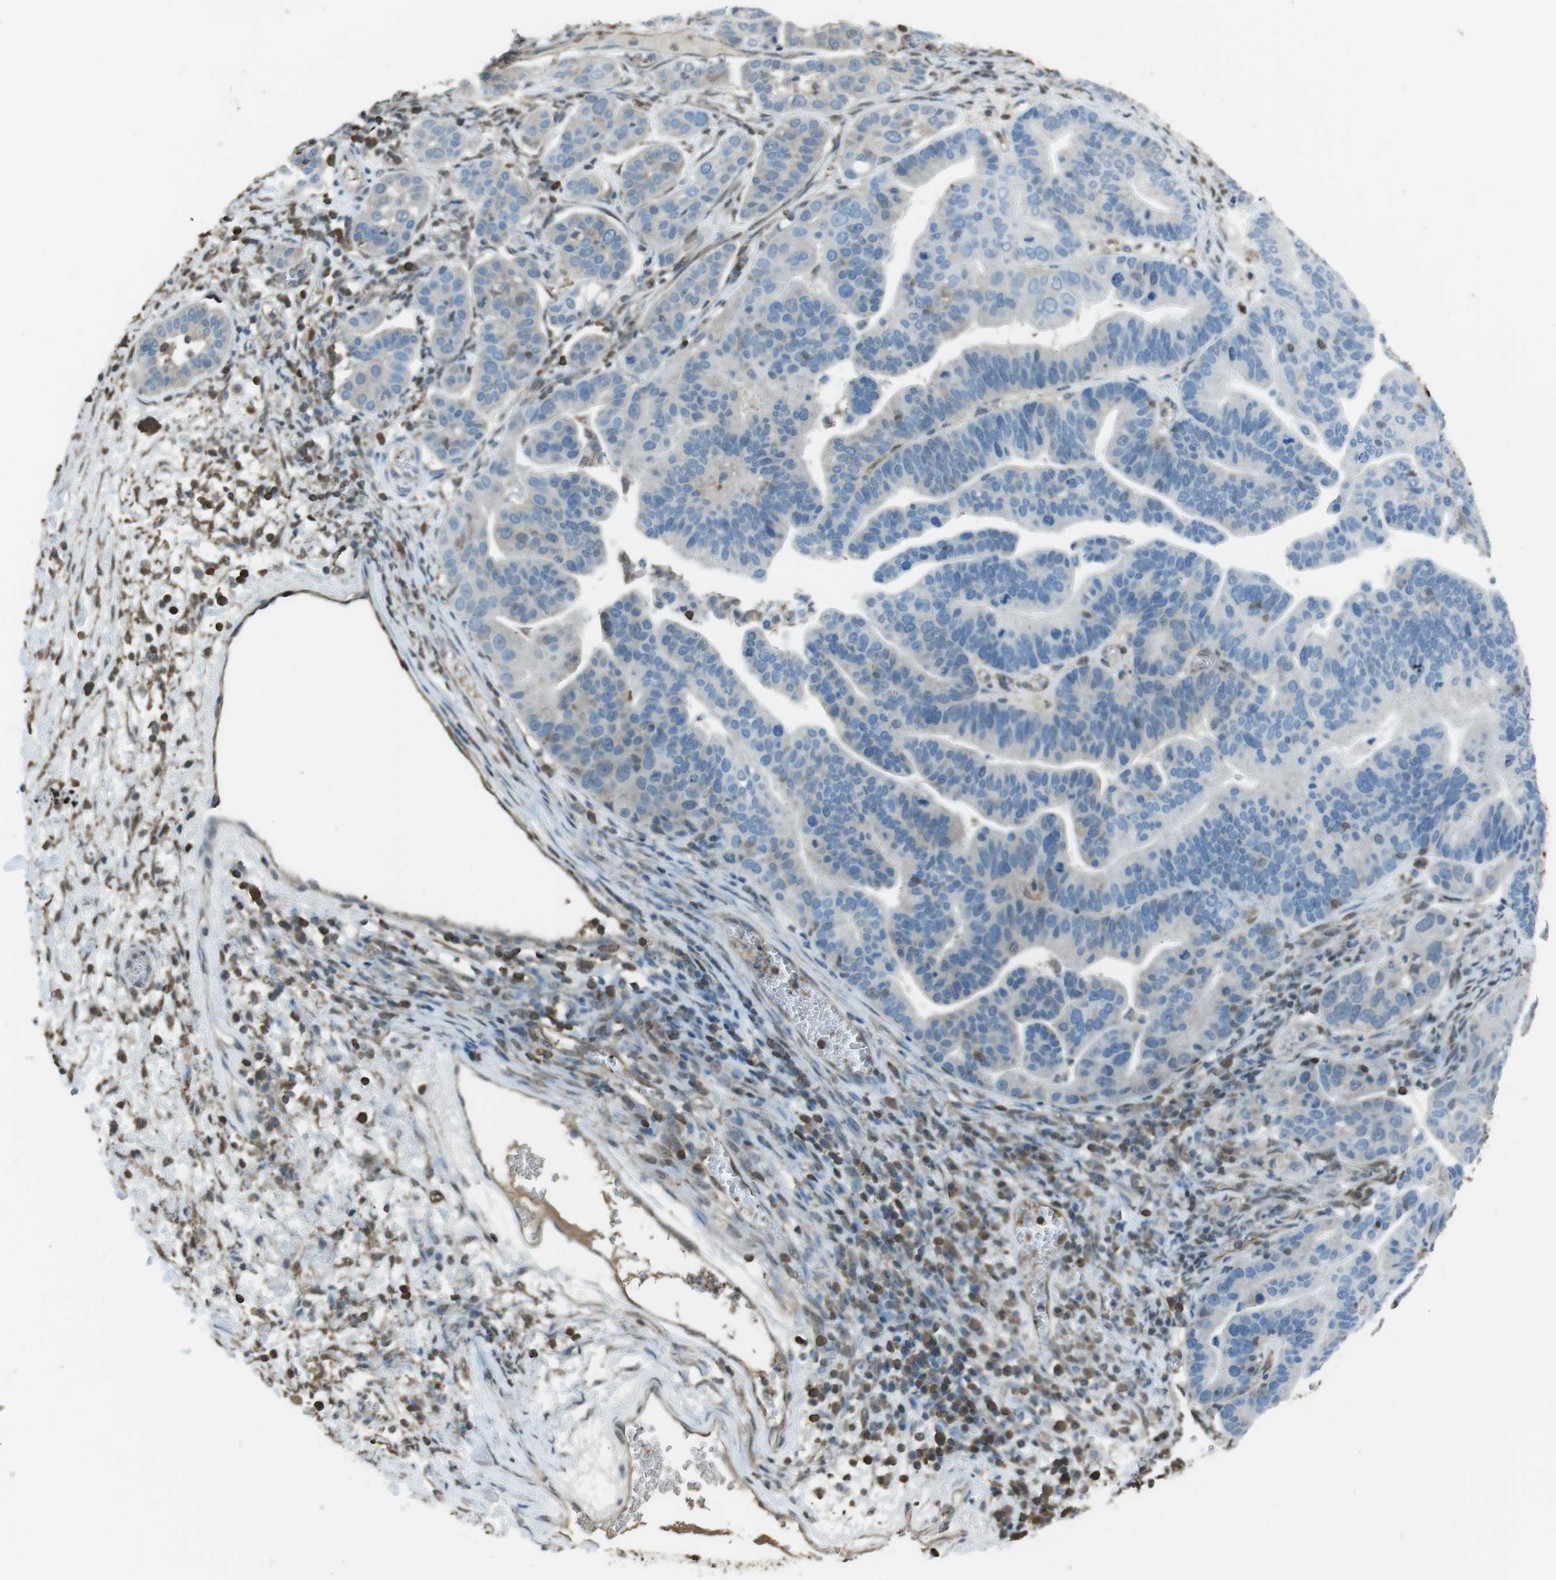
{"staining": {"intensity": "negative", "quantity": "none", "location": "none"}, "tissue": "ovarian cancer", "cell_type": "Tumor cells", "image_type": "cancer", "snomed": [{"axis": "morphology", "description": "Cystadenocarcinoma, serous, NOS"}, {"axis": "topography", "description": "Ovary"}], "caption": "IHC of ovarian cancer shows no expression in tumor cells.", "gene": "TWSG1", "patient": {"sex": "female", "age": 56}}